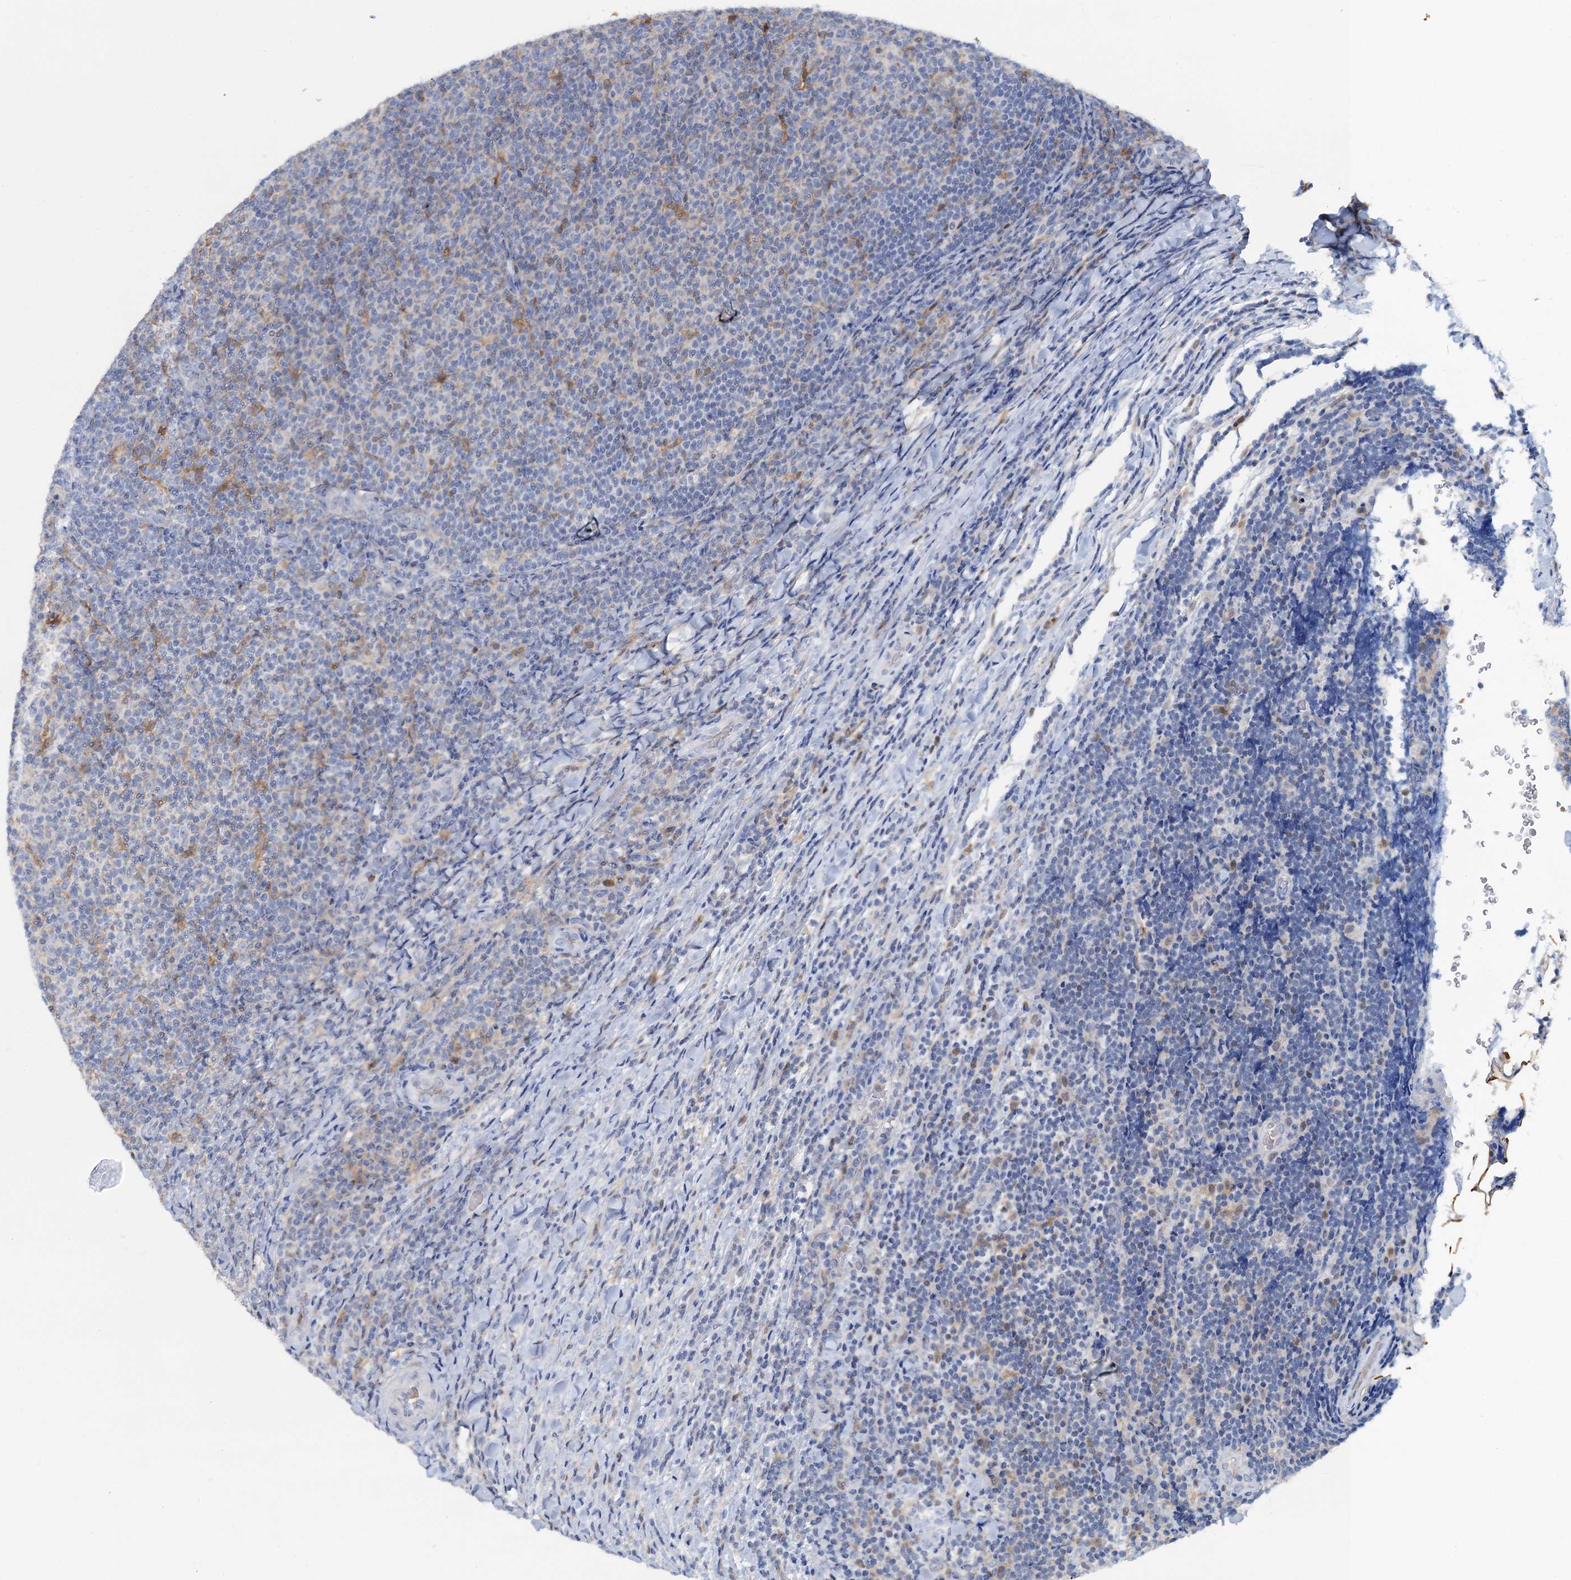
{"staining": {"intensity": "negative", "quantity": "none", "location": "none"}, "tissue": "lymphoma", "cell_type": "Tumor cells", "image_type": "cancer", "snomed": [{"axis": "morphology", "description": "Malignant lymphoma, non-Hodgkin's type, Low grade"}, {"axis": "topography", "description": "Lymph node"}], "caption": "DAB (3,3'-diaminobenzidine) immunohistochemical staining of low-grade malignant lymphoma, non-Hodgkin's type displays no significant positivity in tumor cells.", "gene": "FAH", "patient": {"sex": "male", "age": 66}}